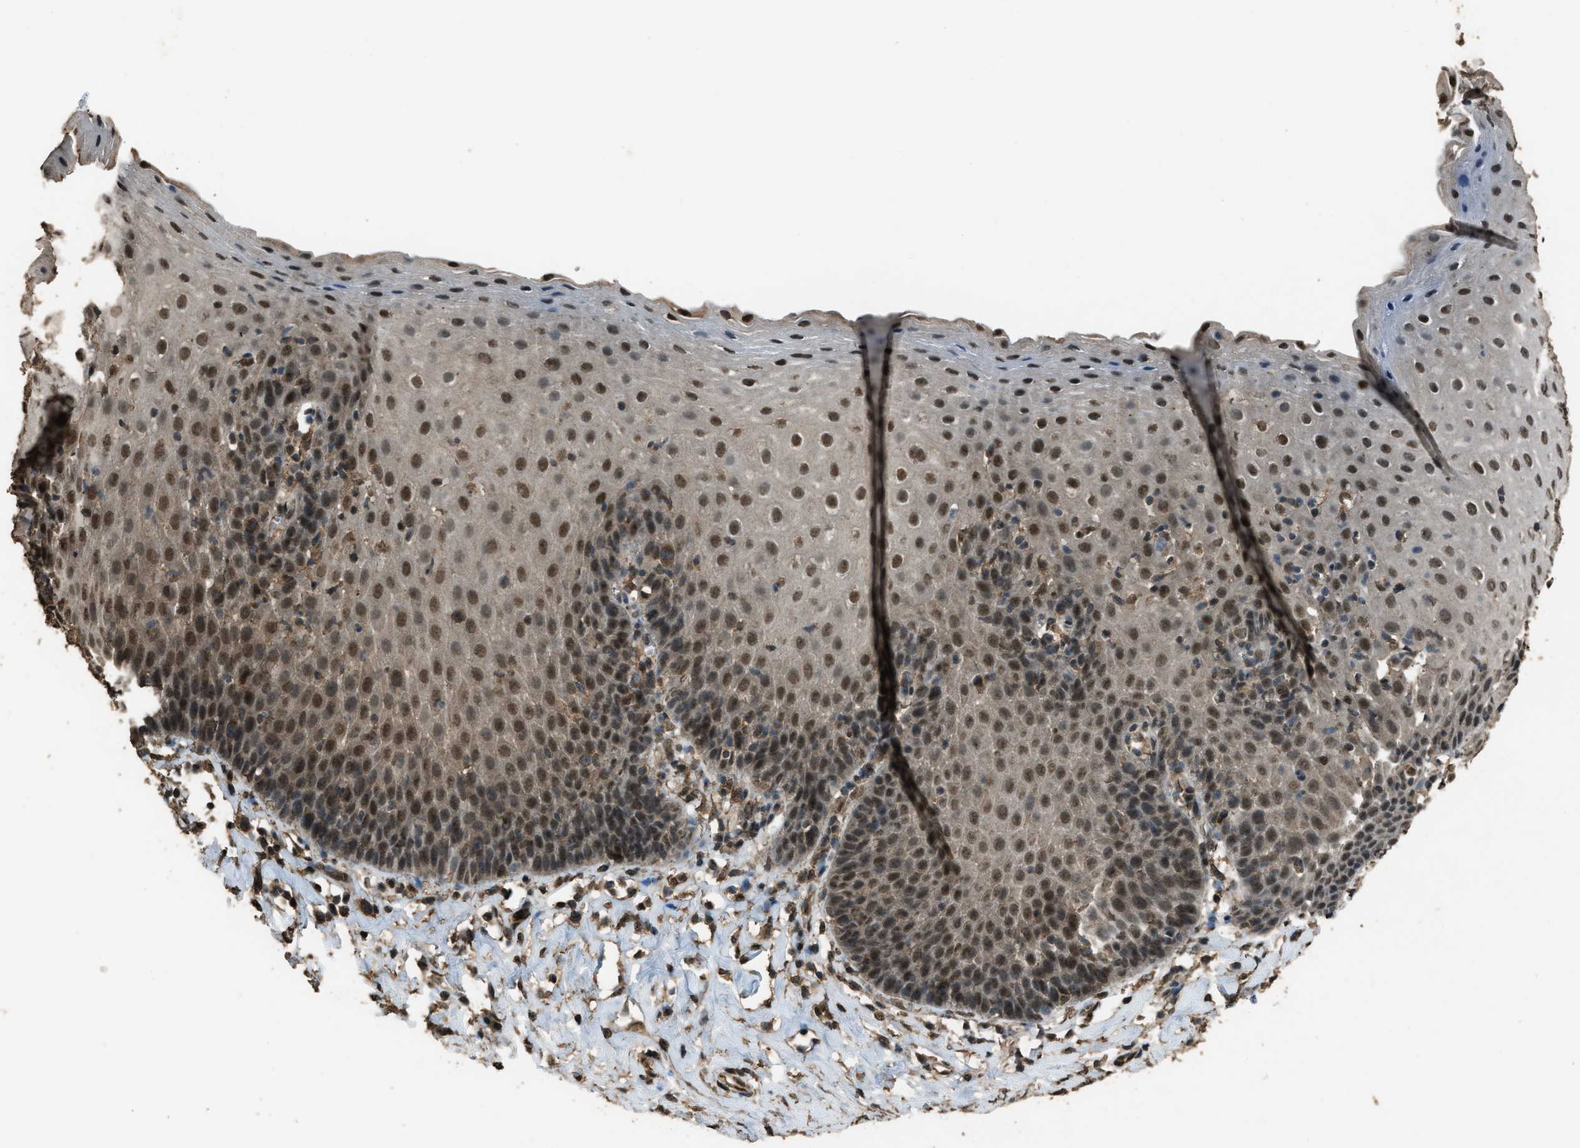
{"staining": {"intensity": "strong", "quantity": ">75%", "location": "nuclear"}, "tissue": "esophagus", "cell_type": "Squamous epithelial cells", "image_type": "normal", "snomed": [{"axis": "morphology", "description": "Normal tissue, NOS"}, {"axis": "topography", "description": "Esophagus"}], "caption": "A brown stain highlights strong nuclear positivity of a protein in squamous epithelial cells of normal esophagus.", "gene": "SERTAD2", "patient": {"sex": "female", "age": 61}}